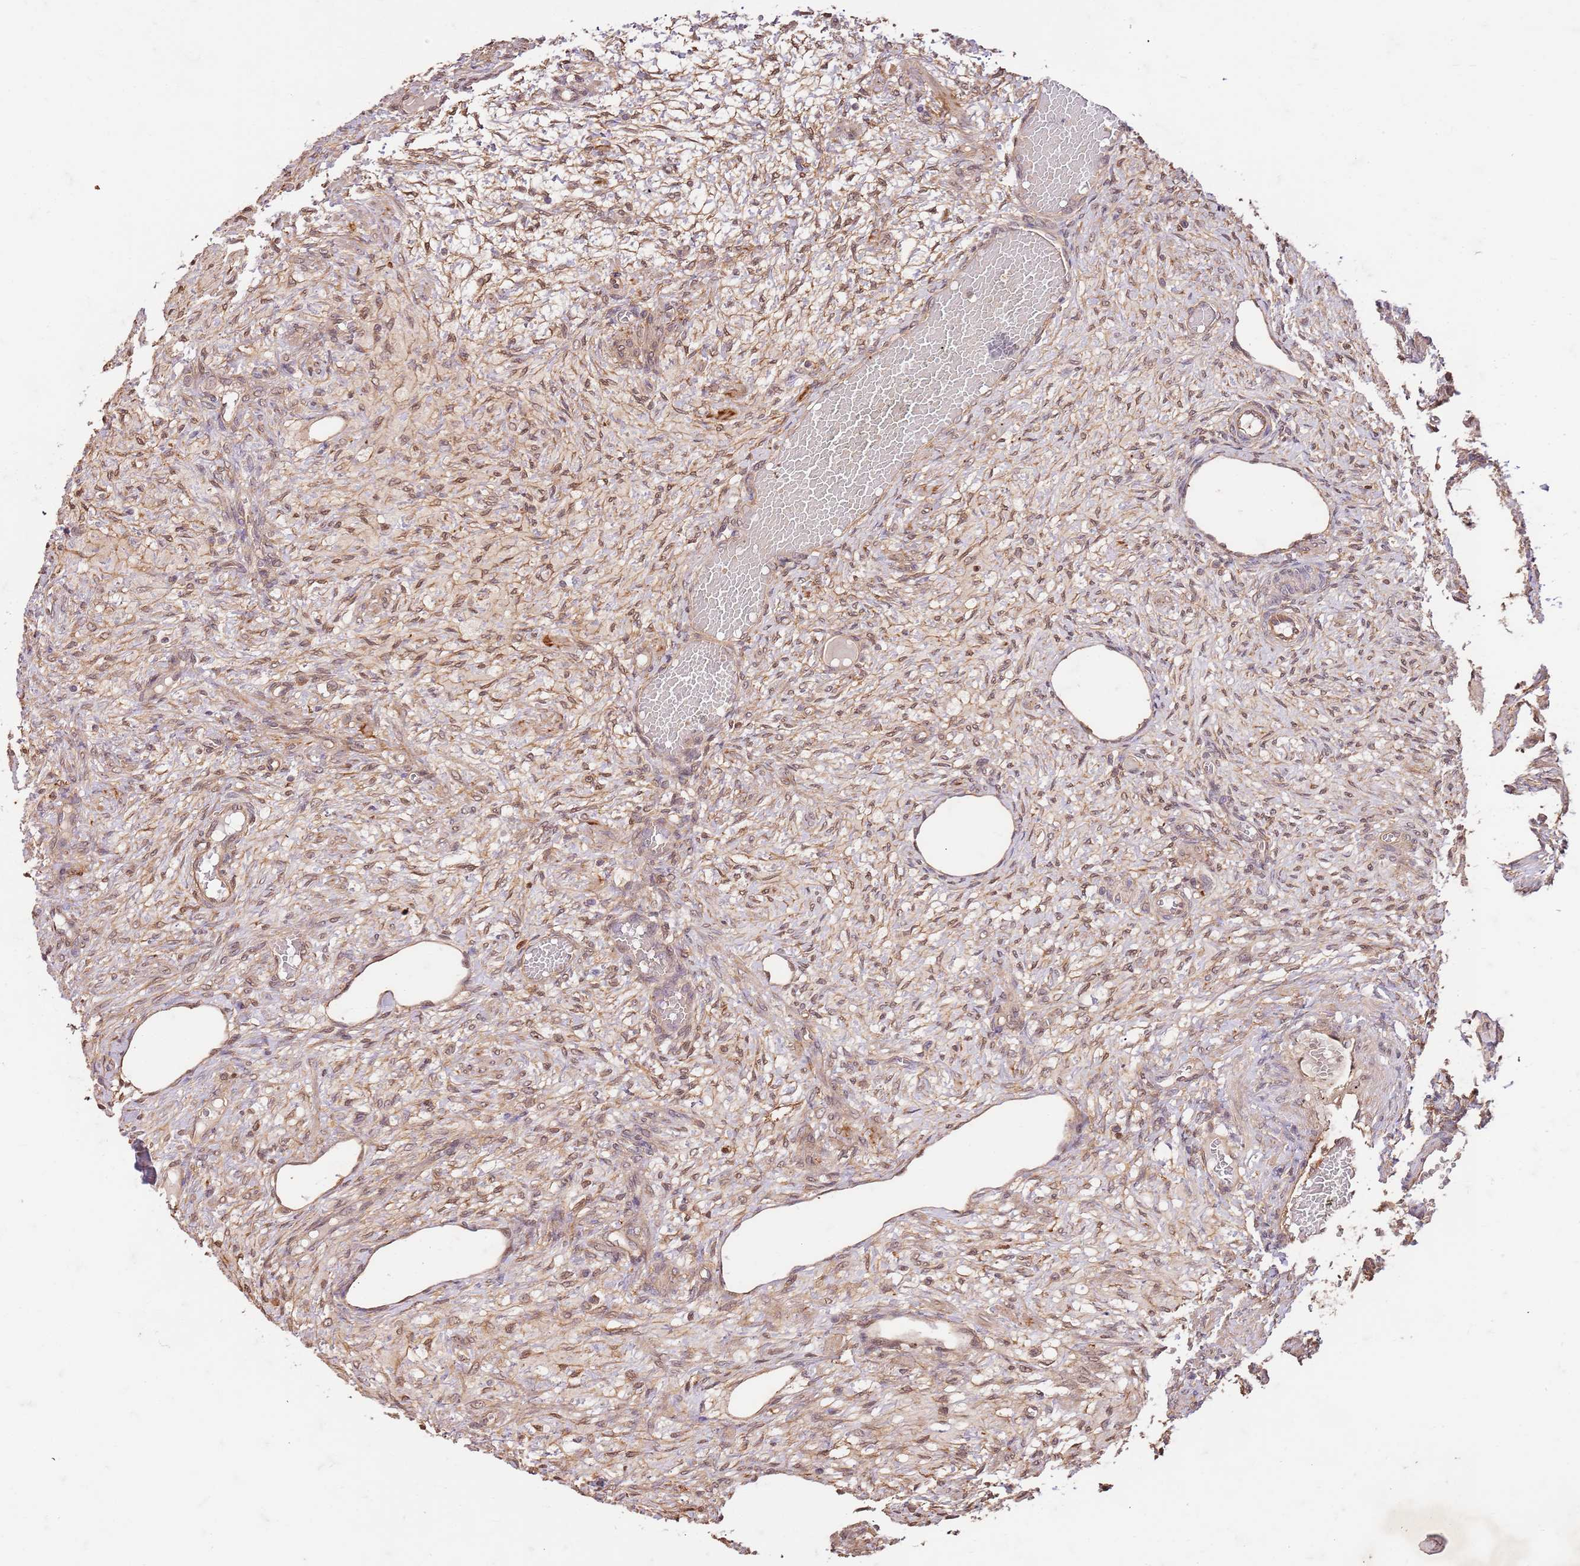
{"staining": {"intensity": "moderate", "quantity": ">75%", "location": "cytoplasmic/membranous,nuclear"}, "tissue": "ovary", "cell_type": "Ovarian stroma cells", "image_type": "normal", "snomed": [{"axis": "morphology", "description": "Normal tissue, NOS"}, {"axis": "topography", "description": "Ovary"}], "caption": "Immunohistochemistry (IHC) histopathology image of unremarkable human ovary stained for a protein (brown), which displays medium levels of moderate cytoplasmic/membranous,nuclear expression in approximately >75% of ovarian stroma cells.", "gene": "UBE3A", "patient": {"sex": "female", "age": 27}}